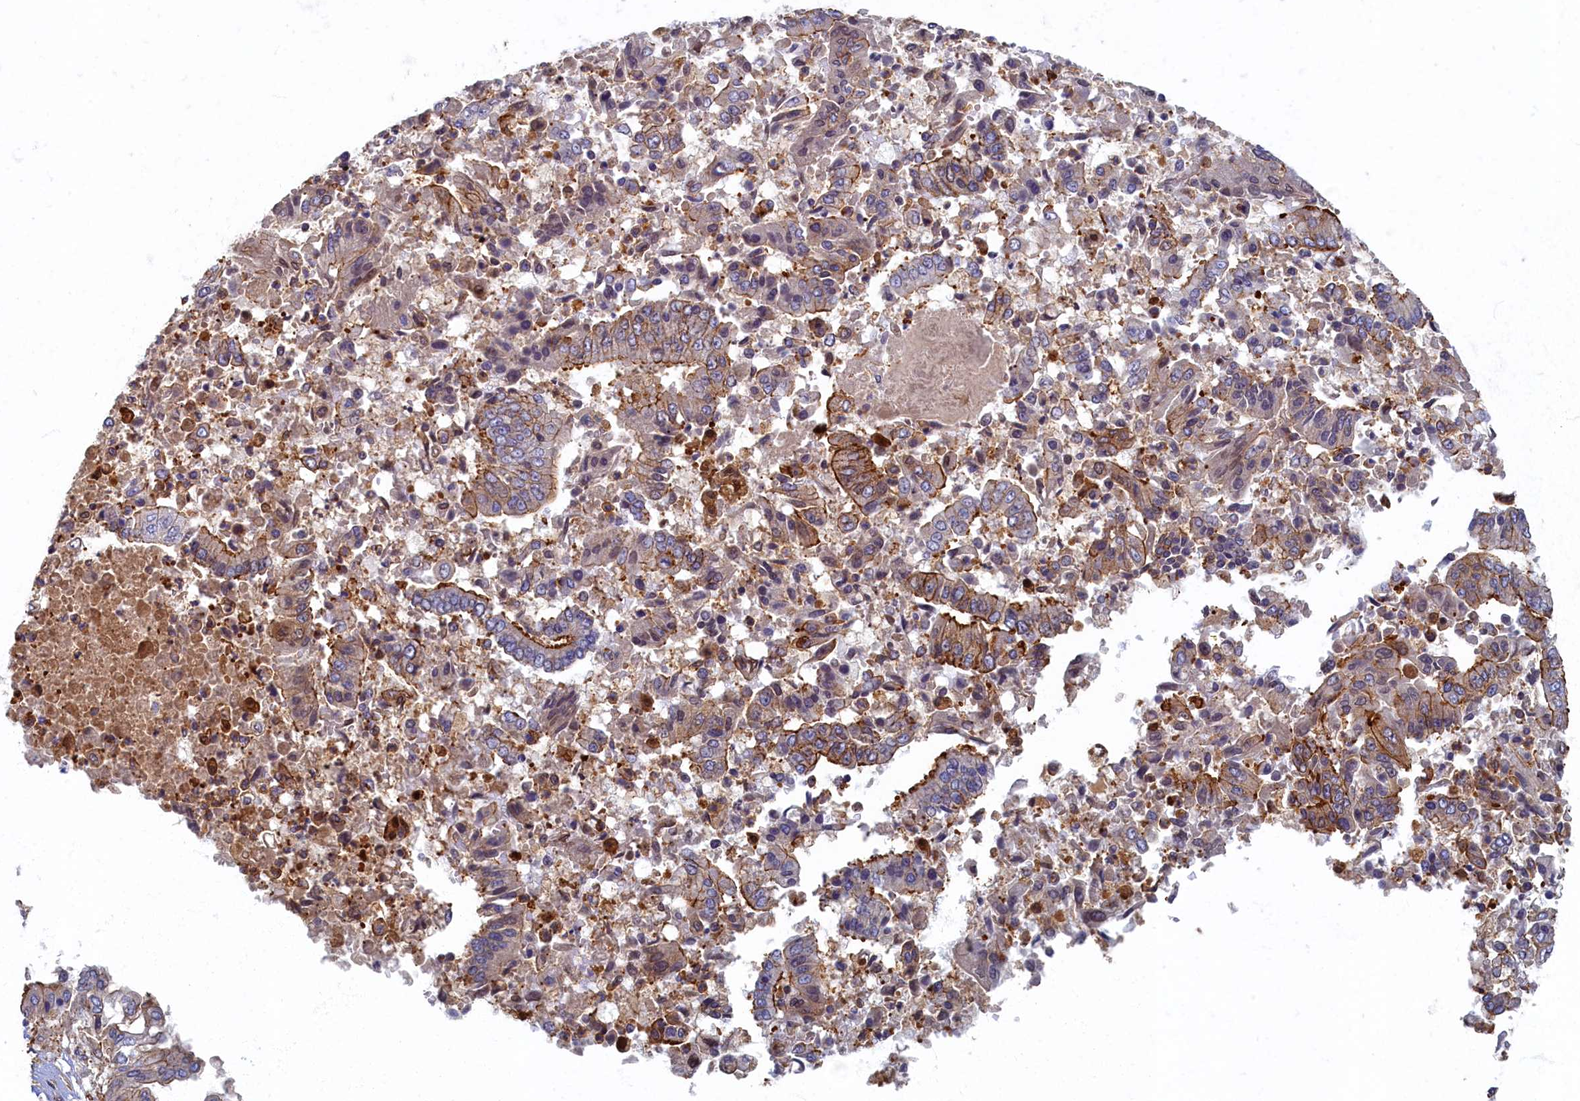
{"staining": {"intensity": "moderate", "quantity": "25%-75%", "location": "cytoplasmic/membranous"}, "tissue": "pancreatic cancer", "cell_type": "Tumor cells", "image_type": "cancer", "snomed": [{"axis": "morphology", "description": "Adenocarcinoma, NOS"}, {"axis": "topography", "description": "Pancreas"}], "caption": "Human pancreatic adenocarcinoma stained for a protein (brown) exhibits moderate cytoplasmic/membranous positive expression in approximately 25%-75% of tumor cells.", "gene": "PSMG2", "patient": {"sex": "female", "age": 77}}